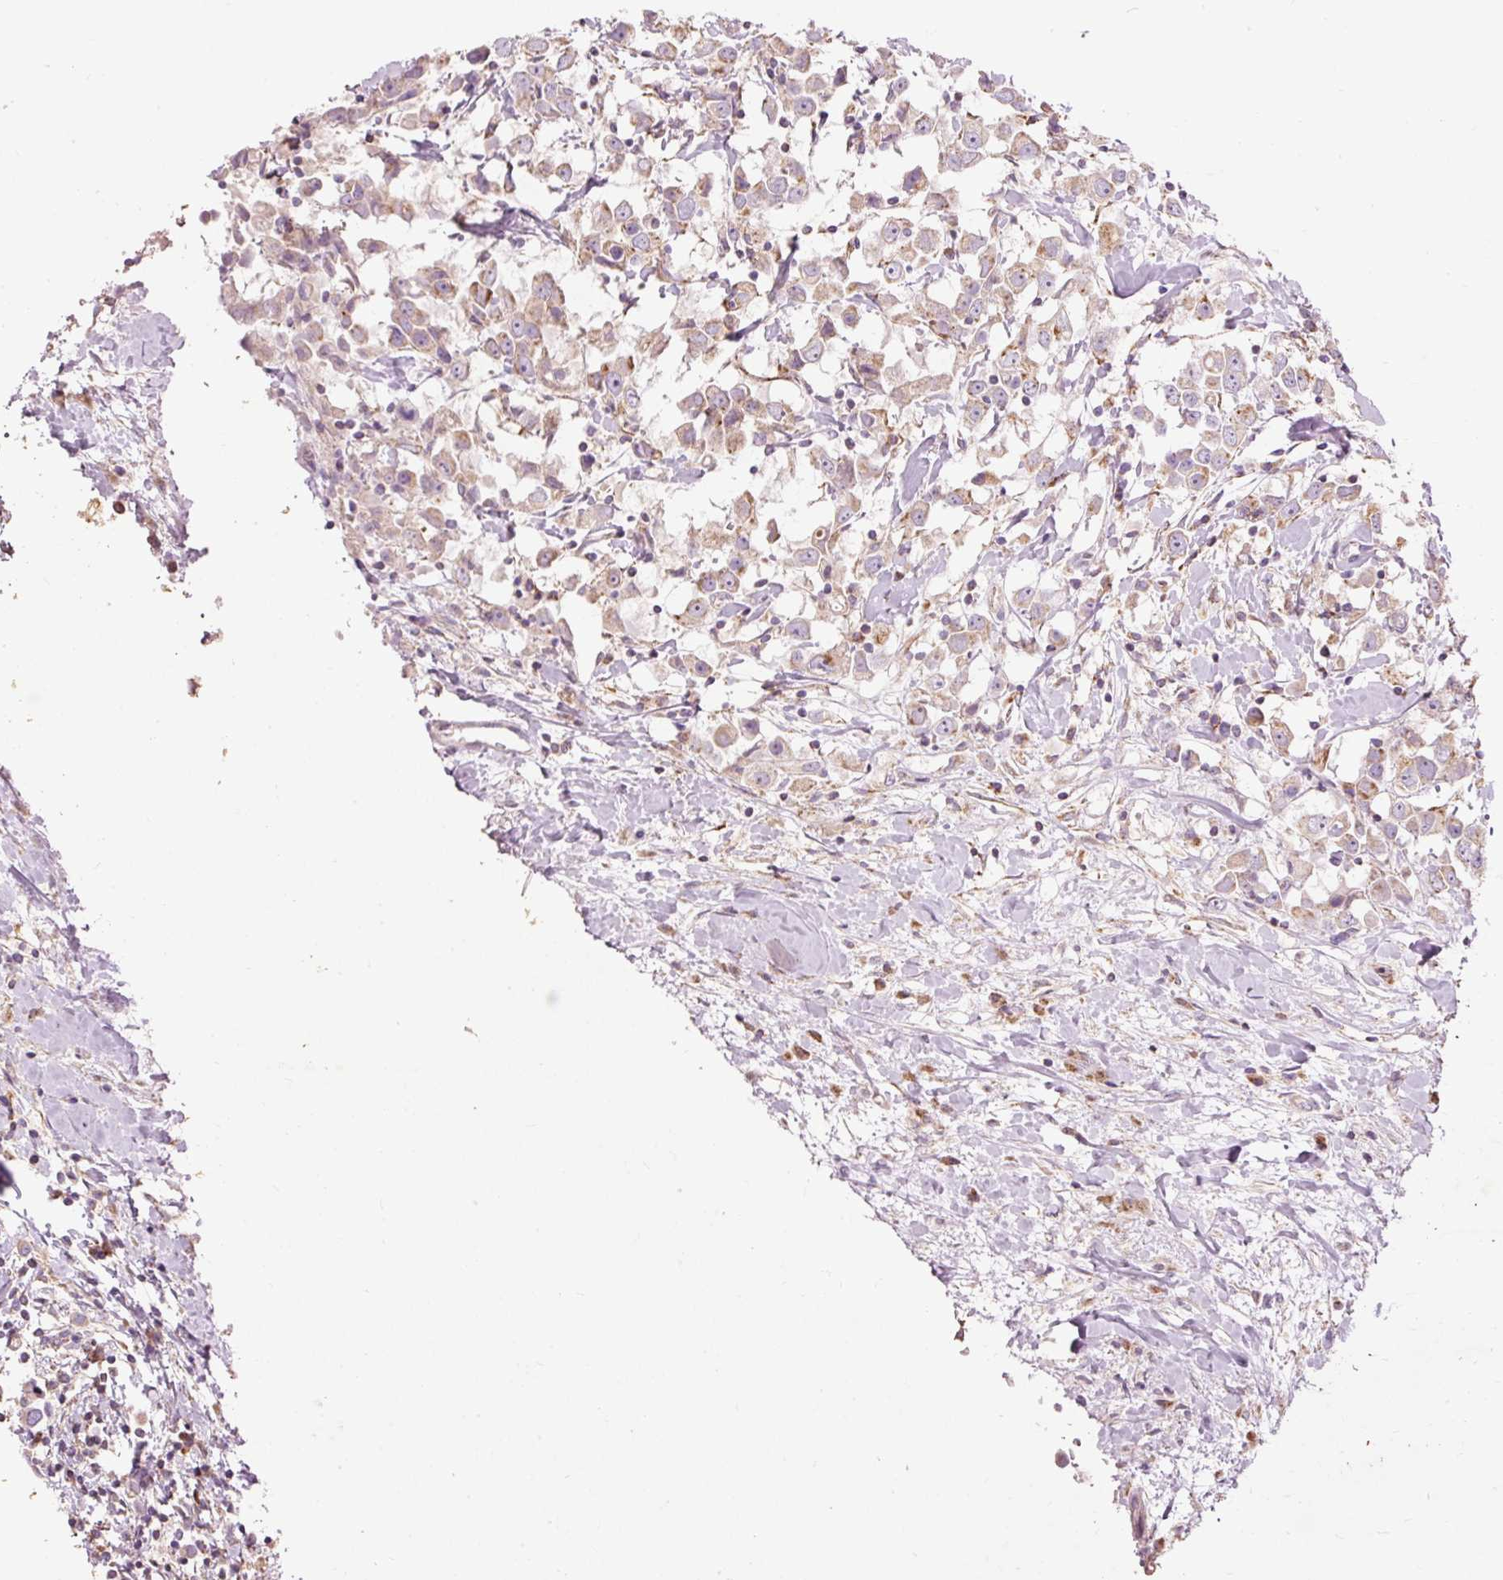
{"staining": {"intensity": "weak", "quantity": ">75%", "location": "cytoplasmic/membranous"}, "tissue": "breast cancer", "cell_type": "Tumor cells", "image_type": "cancer", "snomed": [{"axis": "morphology", "description": "Duct carcinoma"}, {"axis": "topography", "description": "Breast"}], "caption": "This photomicrograph exhibits IHC staining of breast infiltrating ductal carcinoma, with low weak cytoplasmic/membranous staining in about >75% of tumor cells.", "gene": "PRDX5", "patient": {"sex": "female", "age": 61}}